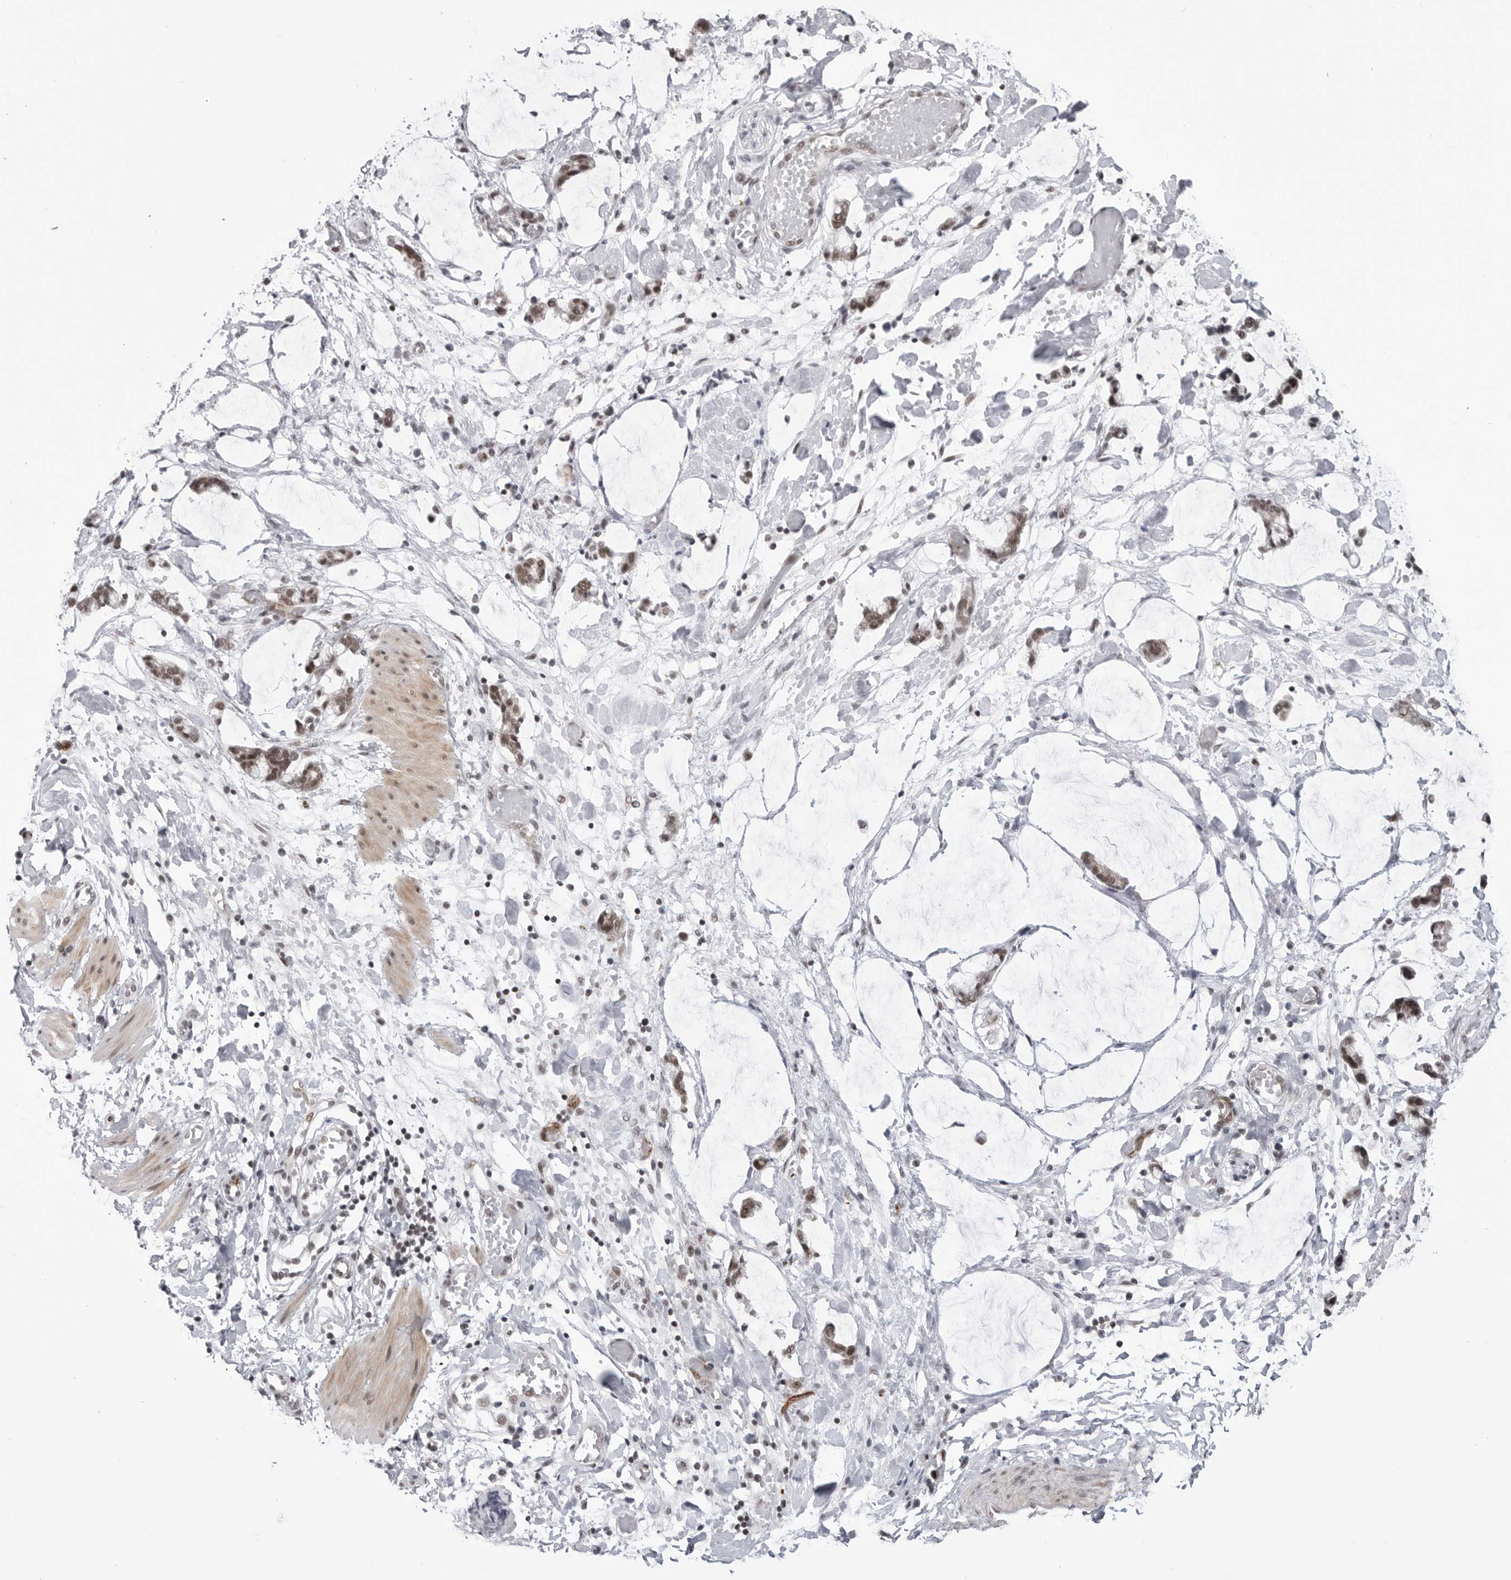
{"staining": {"intensity": "weak", "quantity": "25%-75%", "location": "nuclear"}, "tissue": "adipose tissue", "cell_type": "Adipocytes", "image_type": "normal", "snomed": [{"axis": "morphology", "description": "Normal tissue, NOS"}, {"axis": "morphology", "description": "Adenocarcinoma, NOS"}, {"axis": "topography", "description": "Colon"}, {"axis": "topography", "description": "Peripheral nerve tissue"}], "caption": "An immunohistochemistry image of benign tissue is shown. Protein staining in brown highlights weak nuclear positivity in adipose tissue within adipocytes.", "gene": "TRIM66", "patient": {"sex": "male", "age": 14}}